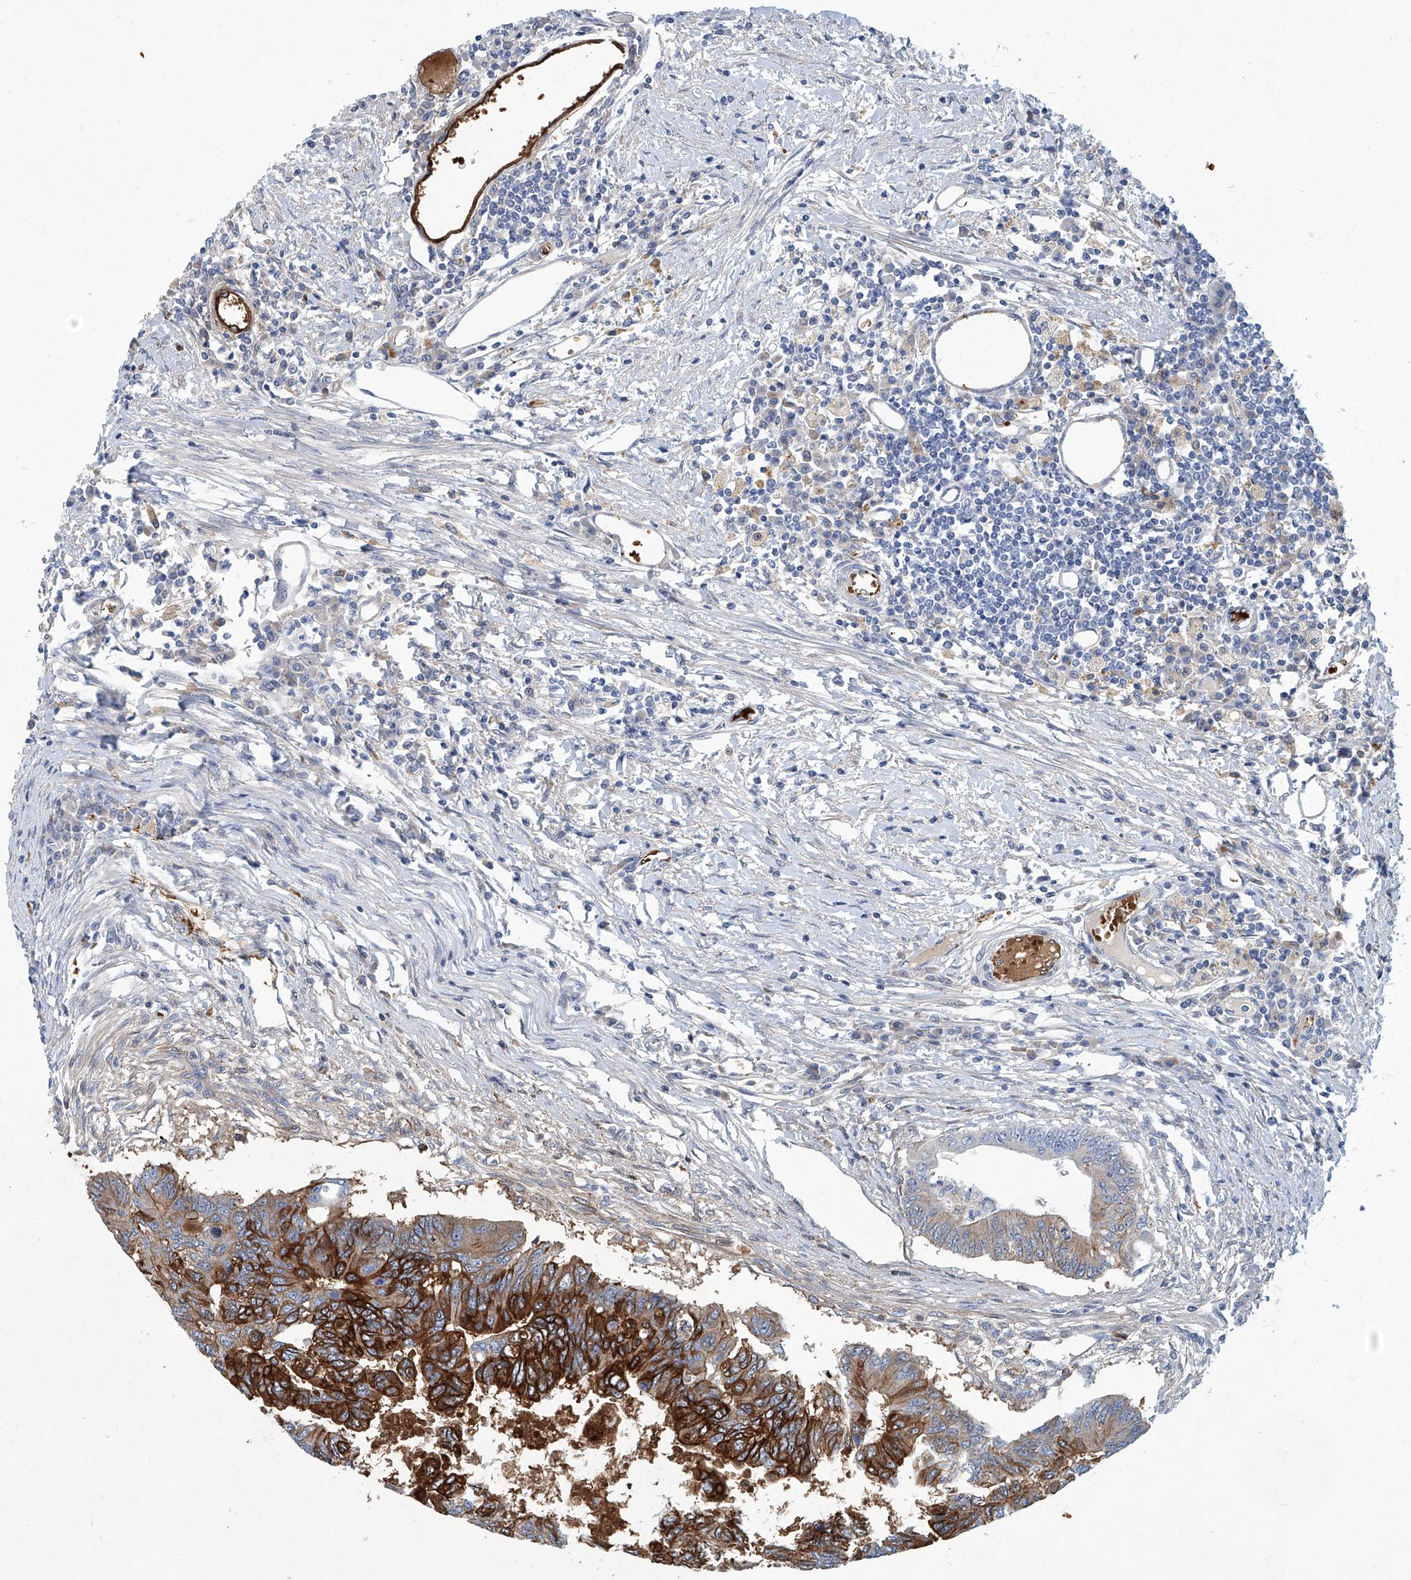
{"staining": {"intensity": "strong", "quantity": ">75%", "location": "cytoplasmic/membranous"}, "tissue": "colorectal cancer", "cell_type": "Tumor cells", "image_type": "cancer", "snomed": [{"axis": "morphology", "description": "Adenoma, NOS"}, {"axis": "morphology", "description": "Adenocarcinoma, NOS"}, {"axis": "topography", "description": "Colon"}], "caption": "This photomicrograph exhibits immunohistochemistry (IHC) staining of colorectal cancer (adenocarcinoma), with high strong cytoplasmic/membranous staining in approximately >75% of tumor cells.", "gene": "FPR2", "patient": {"sex": "male", "age": 79}}